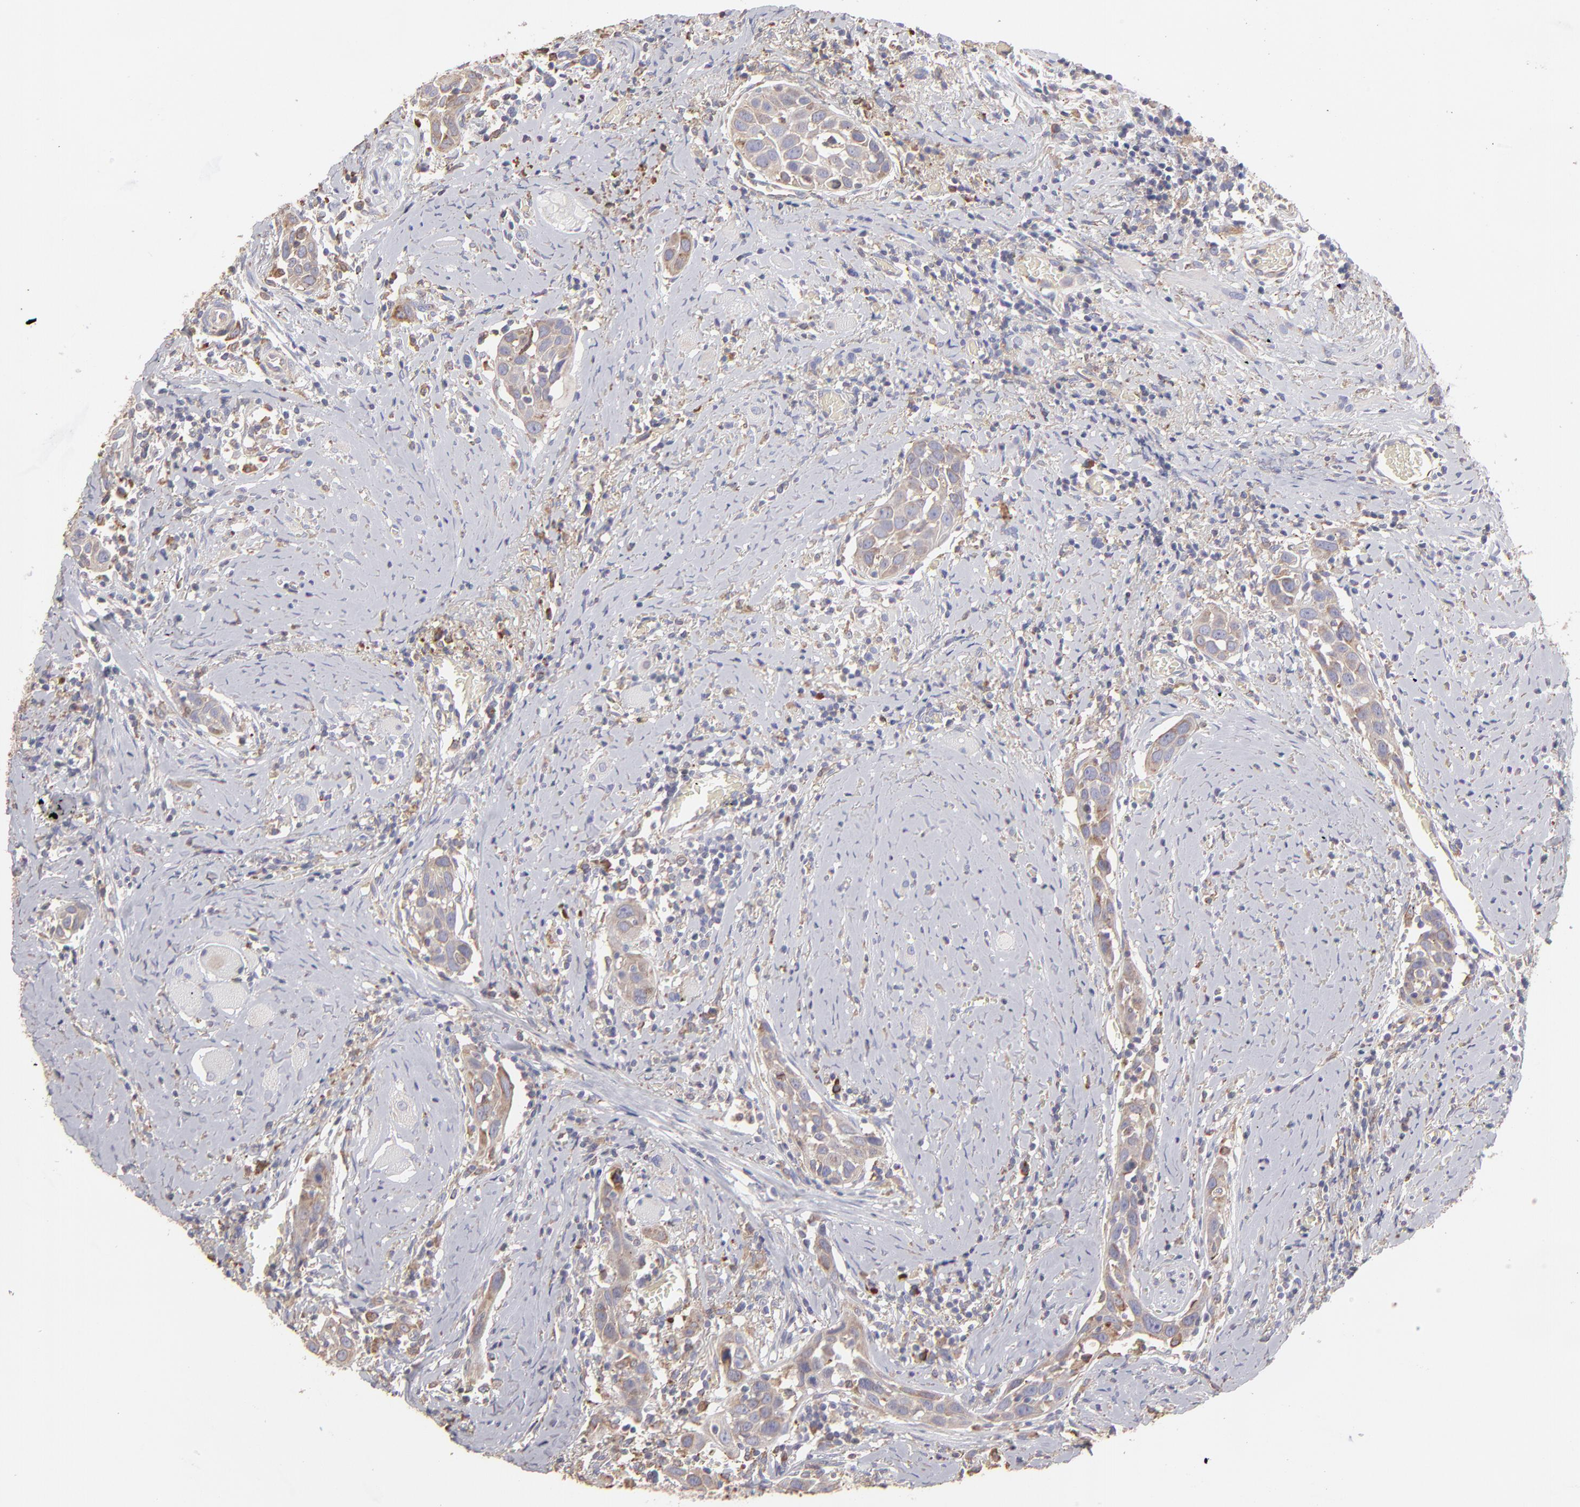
{"staining": {"intensity": "weak", "quantity": ">75%", "location": "cytoplasmic/membranous"}, "tissue": "head and neck cancer", "cell_type": "Tumor cells", "image_type": "cancer", "snomed": [{"axis": "morphology", "description": "Squamous cell carcinoma, NOS"}, {"axis": "topography", "description": "Oral tissue"}, {"axis": "topography", "description": "Head-Neck"}], "caption": "The histopathology image demonstrates staining of head and neck squamous cell carcinoma, revealing weak cytoplasmic/membranous protein expression (brown color) within tumor cells.", "gene": "CALR", "patient": {"sex": "female", "age": 50}}